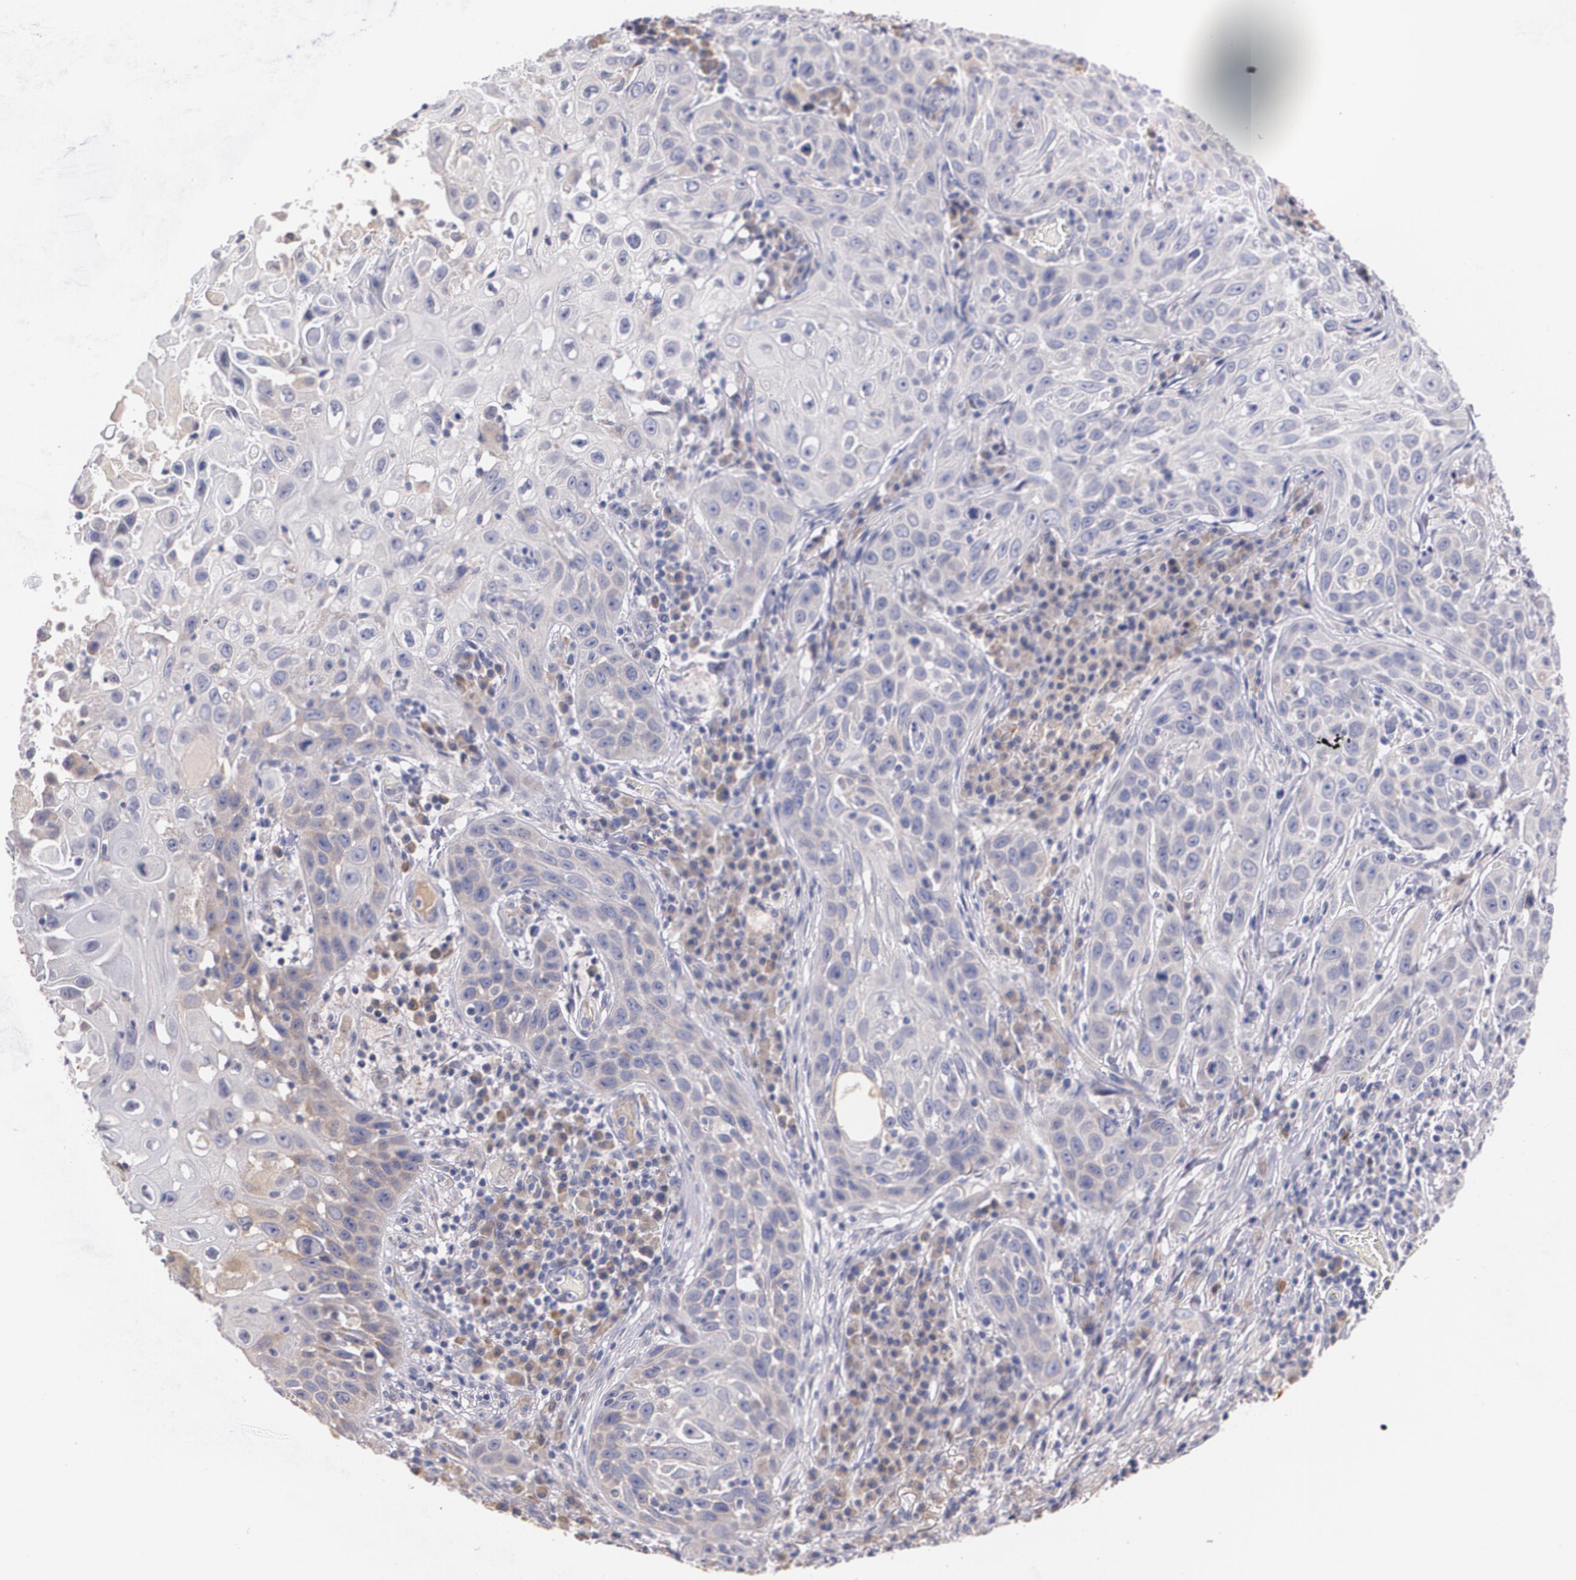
{"staining": {"intensity": "weak", "quantity": "<25%", "location": "cytoplasmic/membranous"}, "tissue": "skin cancer", "cell_type": "Tumor cells", "image_type": "cancer", "snomed": [{"axis": "morphology", "description": "Squamous cell carcinoma, NOS"}, {"axis": "topography", "description": "Skin"}], "caption": "DAB (3,3'-diaminobenzidine) immunohistochemical staining of skin cancer reveals no significant expression in tumor cells.", "gene": "AMBP", "patient": {"sex": "male", "age": 84}}